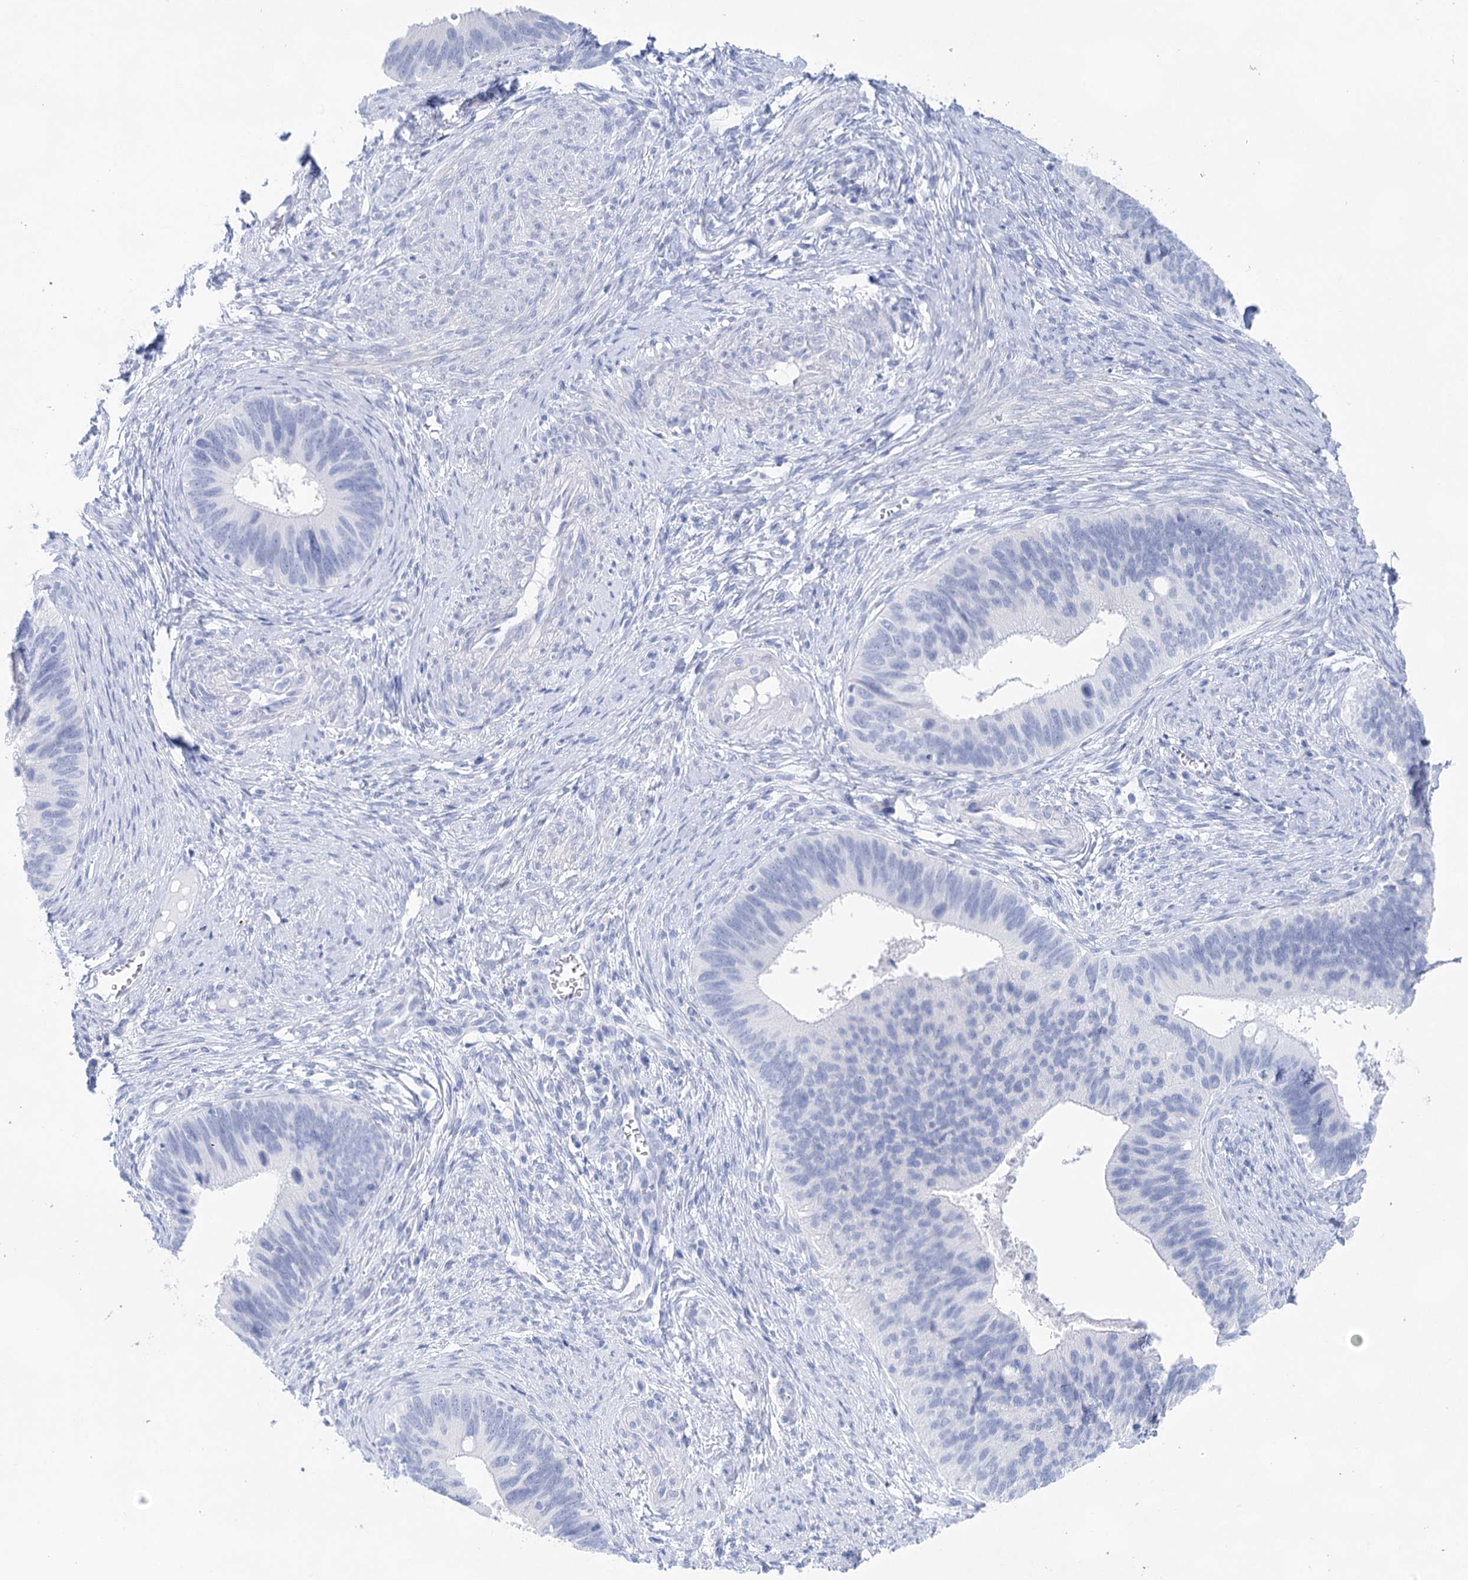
{"staining": {"intensity": "negative", "quantity": "none", "location": "none"}, "tissue": "cervical cancer", "cell_type": "Tumor cells", "image_type": "cancer", "snomed": [{"axis": "morphology", "description": "Adenocarcinoma, NOS"}, {"axis": "topography", "description": "Cervix"}], "caption": "Tumor cells show no significant protein staining in cervical adenocarcinoma.", "gene": "LALBA", "patient": {"sex": "female", "age": 42}}